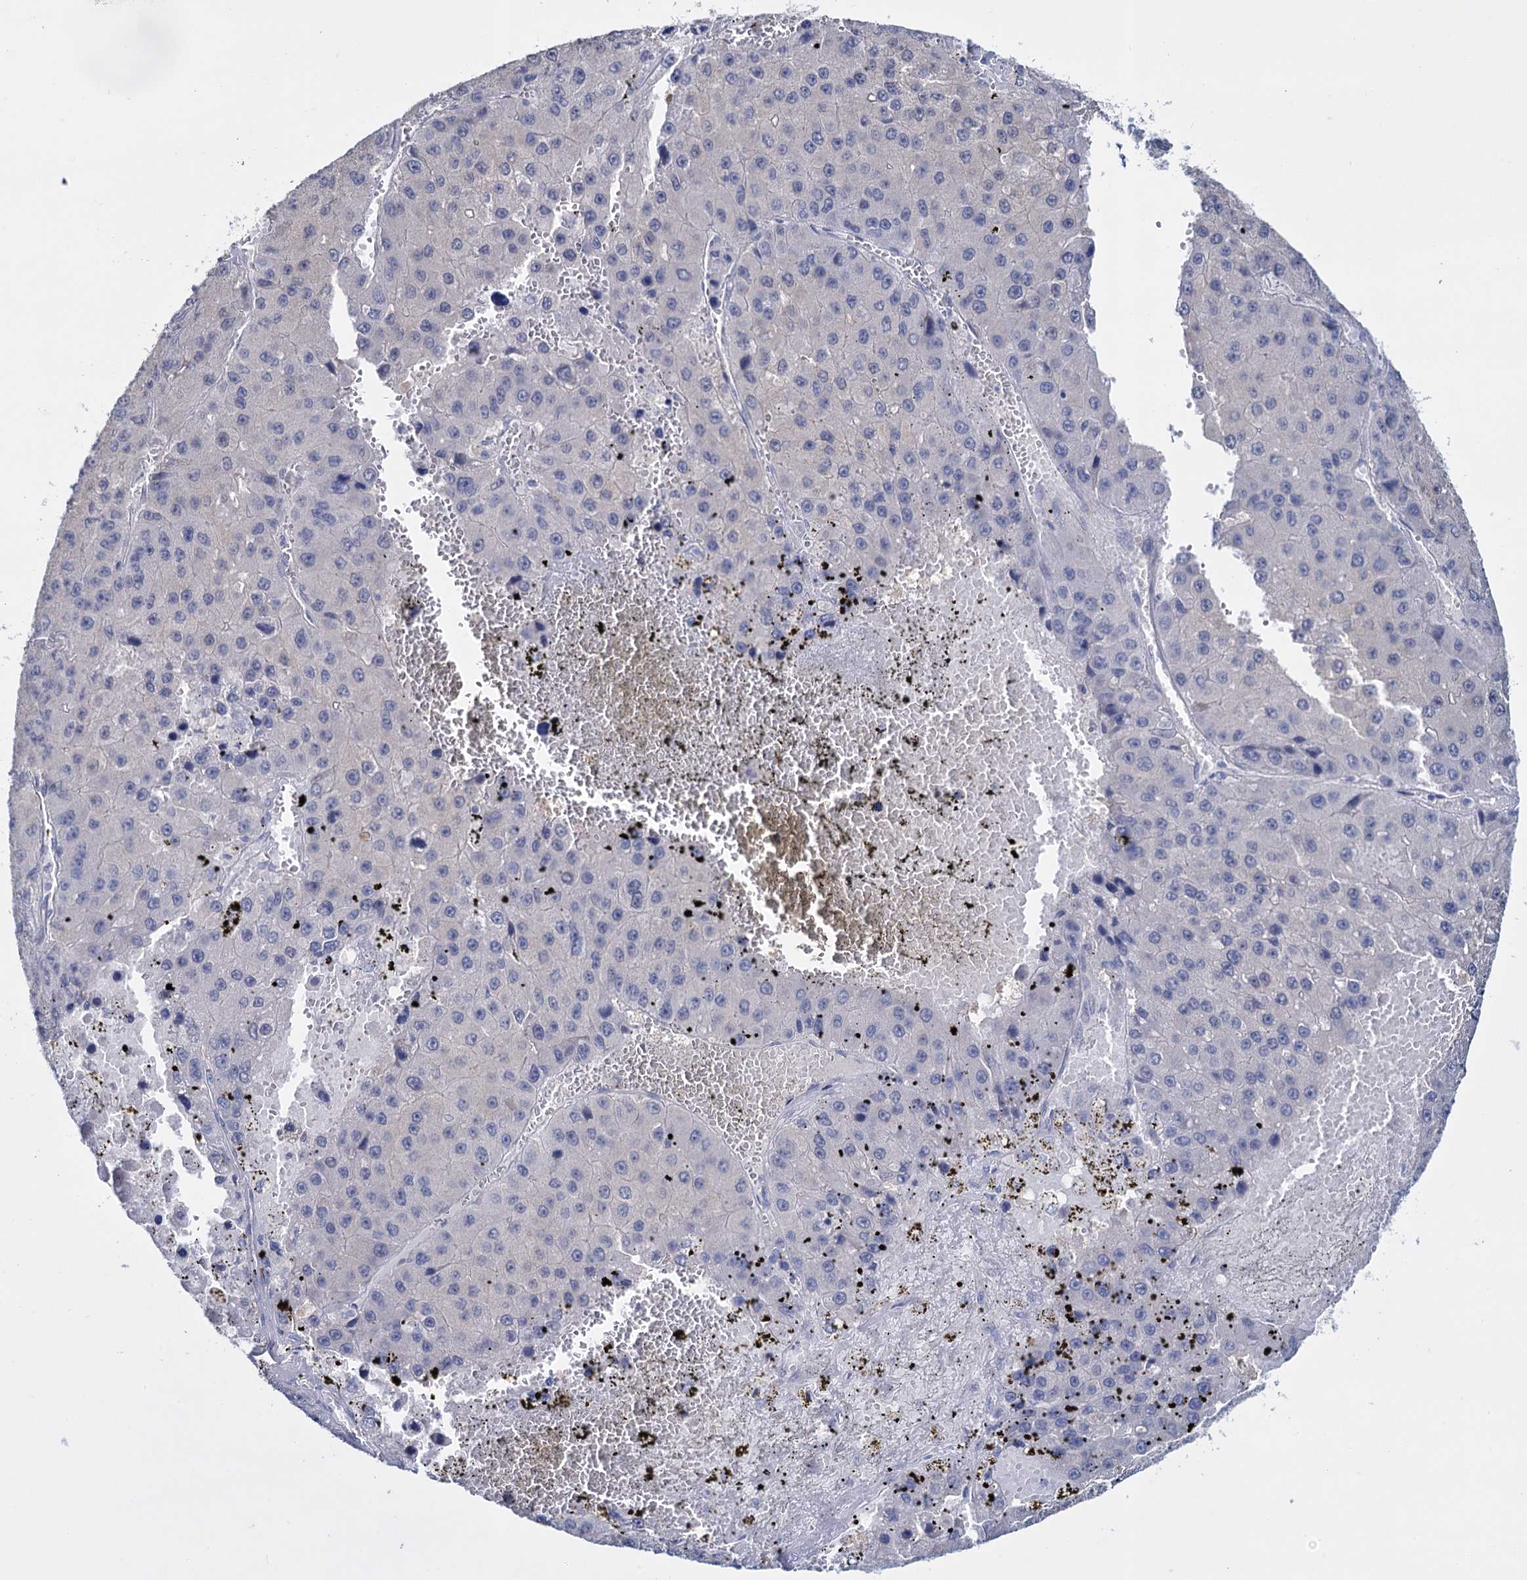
{"staining": {"intensity": "negative", "quantity": "none", "location": "none"}, "tissue": "liver cancer", "cell_type": "Tumor cells", "image_type": "cancer", "snomed": [{"axis": "morphology", "description": "Carcinoma, Hepatocellular, NOS"}, {"axis": "topography", "description": "Liver"}], "caption": "High power microscopy photomicrograph of an immunohistochemistry micrograph of hepatocellular carcinoma (liver), revealing no significant expression in tumor cells. The staining is performed using DAB (3,3'-diaminobenzidine) brown chromogen with nuclei counter-stained in using hematoxylin.", "gene": "GSTM2", "patient": {"sex": "female", "age": 73}}